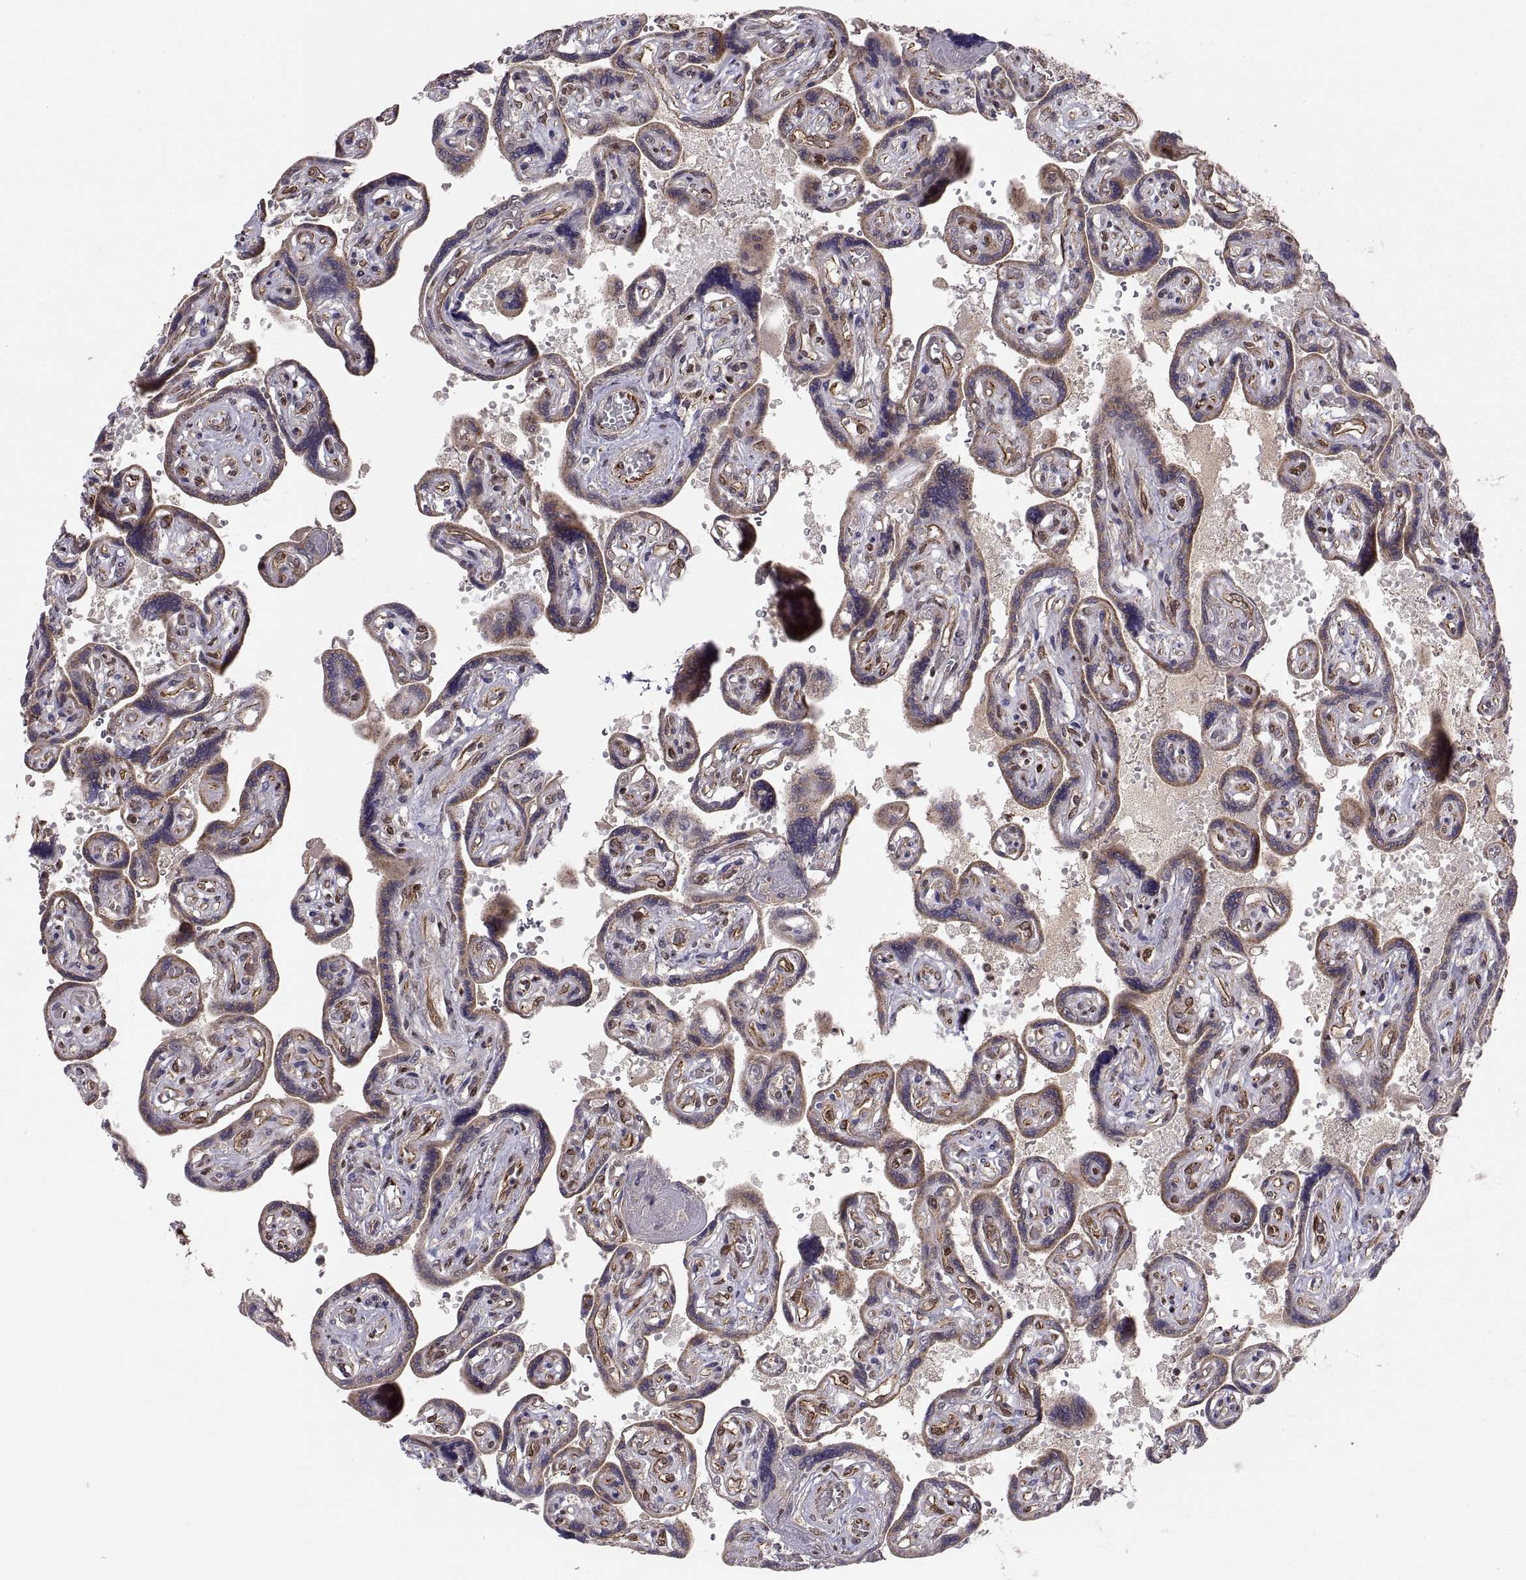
{"staining": {"intensity": "moderate", "quantity": "25%-75%", "location": "cytoplasmic/membranous"}, "tissue": "placenta", "cell_type": "Decidual cells", "image_type": "normal", "snomed": [{"axis": "morphology", "description": "Normal tissue, NOS"}, {"axis": "topography", "description": "Placenta"}], "caption": "Immunohistochemical staining of unremarkable human placenta reveals 25%-75% levels of moderate cytoplasmic/membranous protein staining in about 25%-75% of decidual cells. (Brightfield microscopy of DAB IHC at high magnification).", "gene": "ABL2", "patient": {"sex": "female", "age": 32}}